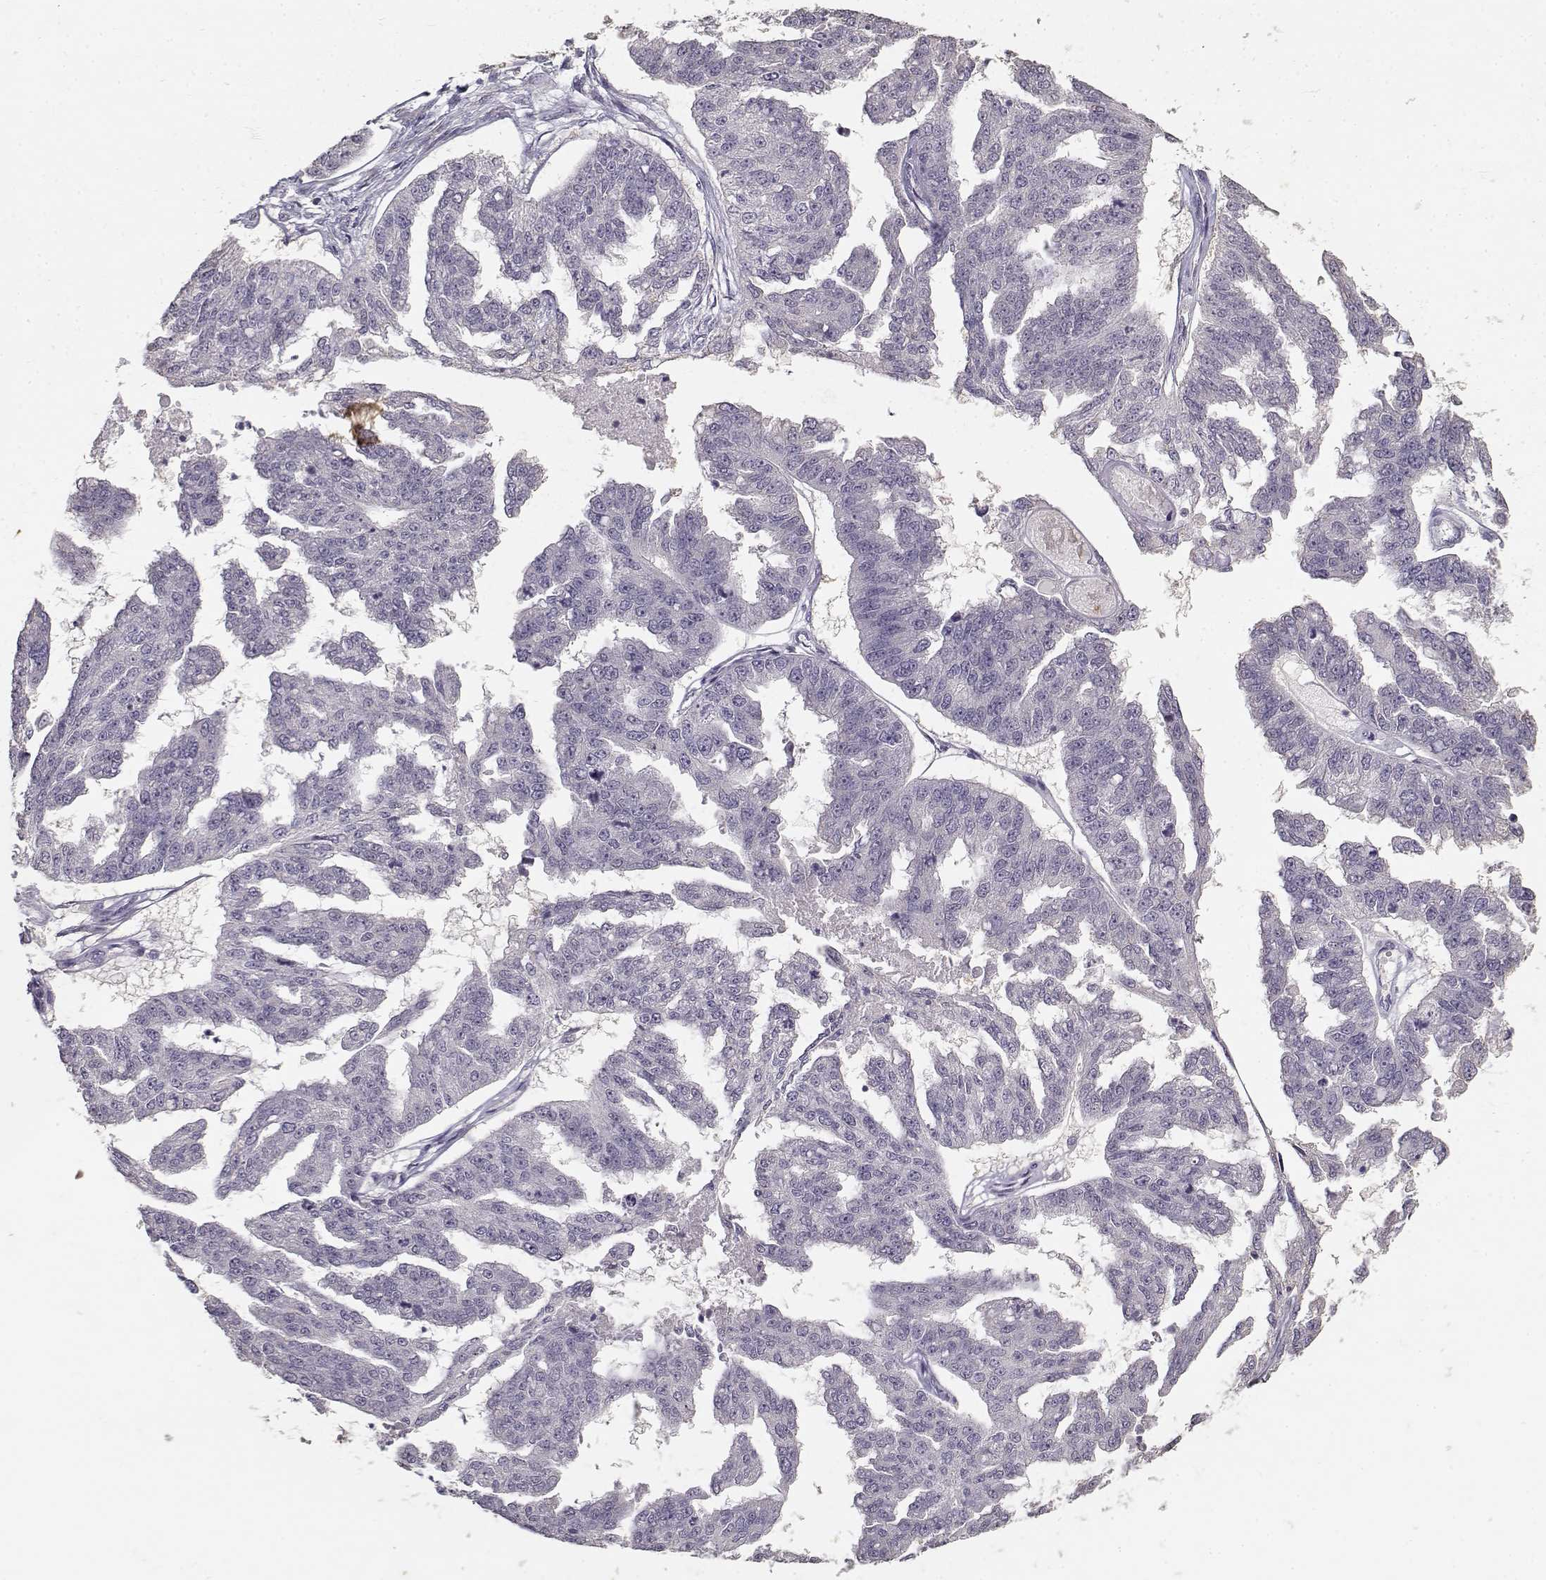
{"staining": {"intensity": "negative", "quantity": "none", "location": "none"}, "tissue": "ovarian cancer", "cell_type": "Tumor cells", "image_type": "cancer", "snomed": [{"axis": "morphology", "description": "Cystadenocarcinoma, serous, NOS"}, {"axis": "topography", "description": "Ovary"}], "caption": "A high-resolution image shows immunohistochemistry (IHC) staining of ovarian cancer, which shows no significant staining in tumor cells.", "gene": "UROC1", "patient": {"sex": "female", "age": 58}}